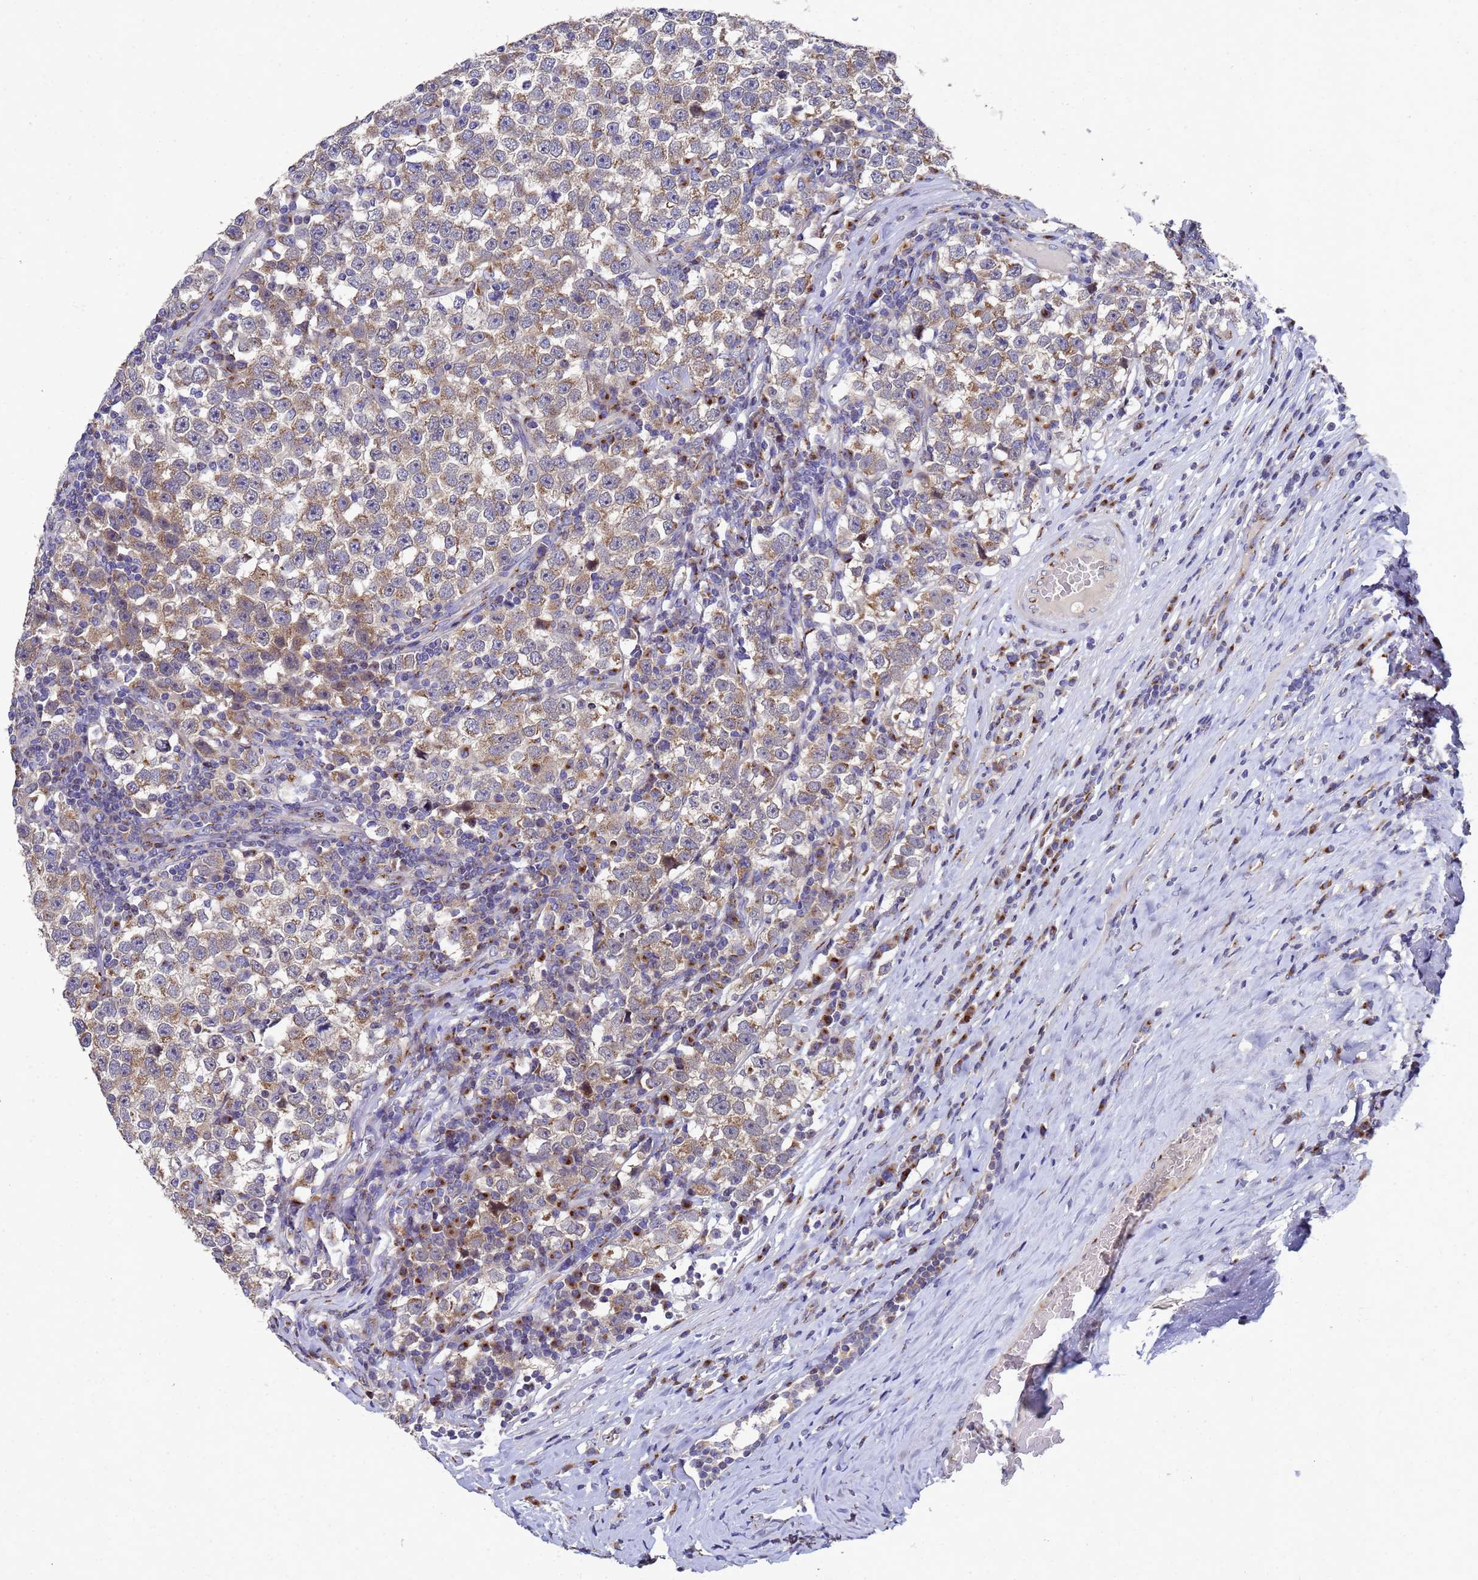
{"staining": {"intensity": "moderate", "quantity": ">75%", "location": "cytoplasmic/membranous"}, "tissue": "testis cancer", "cell_type": "Tumor cells", "image_type": "cancer", "snomed": [{"axis": "morphology", "description": "Normal tissue, NOS"}, {"axis": "morphology", "description": "Seminoma, NOS"}, {"axis": "topography", "description": "Testis"}], "caption": "This histopathology image shows testis cancer (seminoma) stained with immunohistochemistry to label a protein in brown. The cytoplasmic/membranous of tumor cells show moderate positivity for the protein. Nuclei are counter-stained blue.", "gene": "NSUN6", "patient": {"sex": "male", "age": 43}}